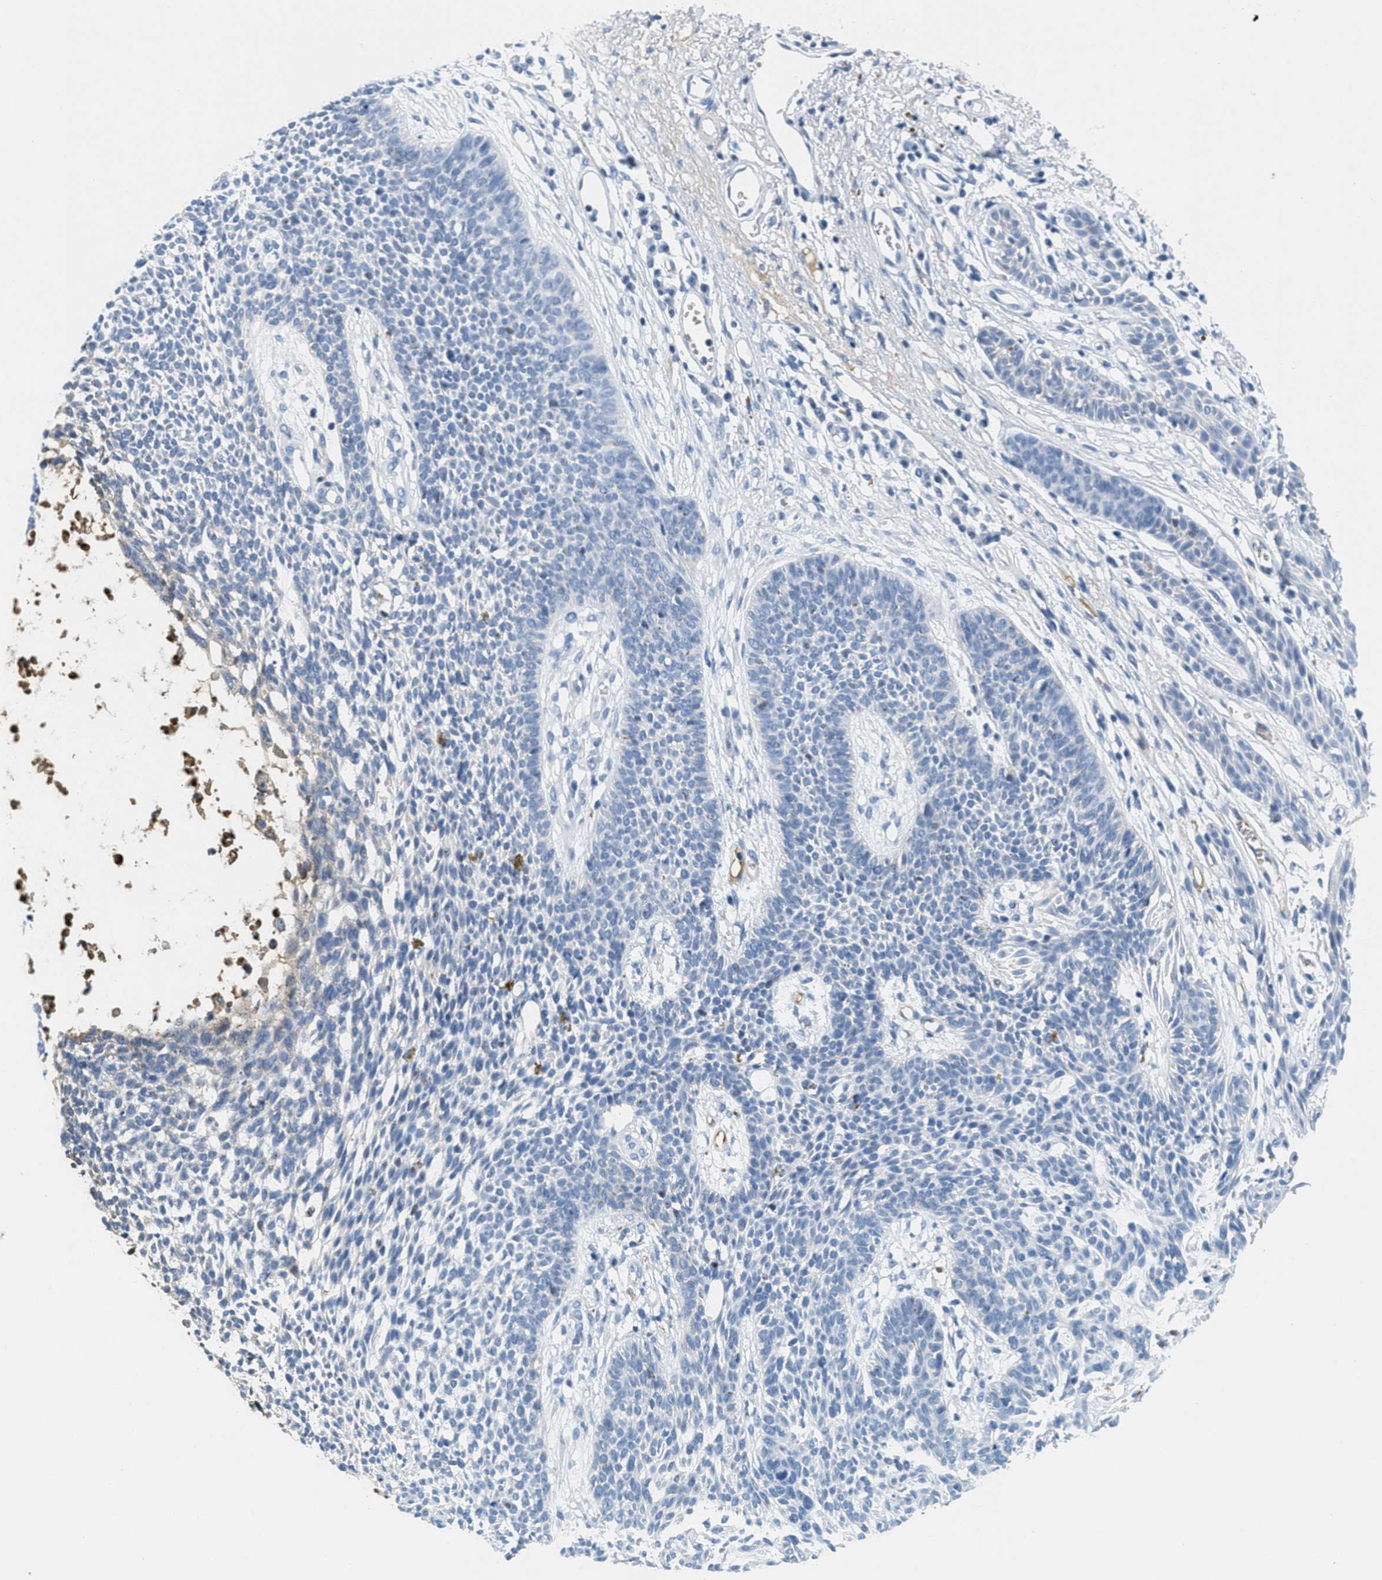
{"staining": {"intensity": "negative", "quantity": "none", "location": "none"}, "tissue": "skin cancer", "cell_type": "Tumor cells", "image_type": "cancer", "snomed": [{"axis": "morphology", "description": "Basal cell carcinoma"}, {"axis": "topography", "description": "Skin"}], "caption": "Image shows no protein staining in tumor cells of skin cancer tissue.", "gene": "SERPINA1", "patient": {"sex": "female", "age": 84}}